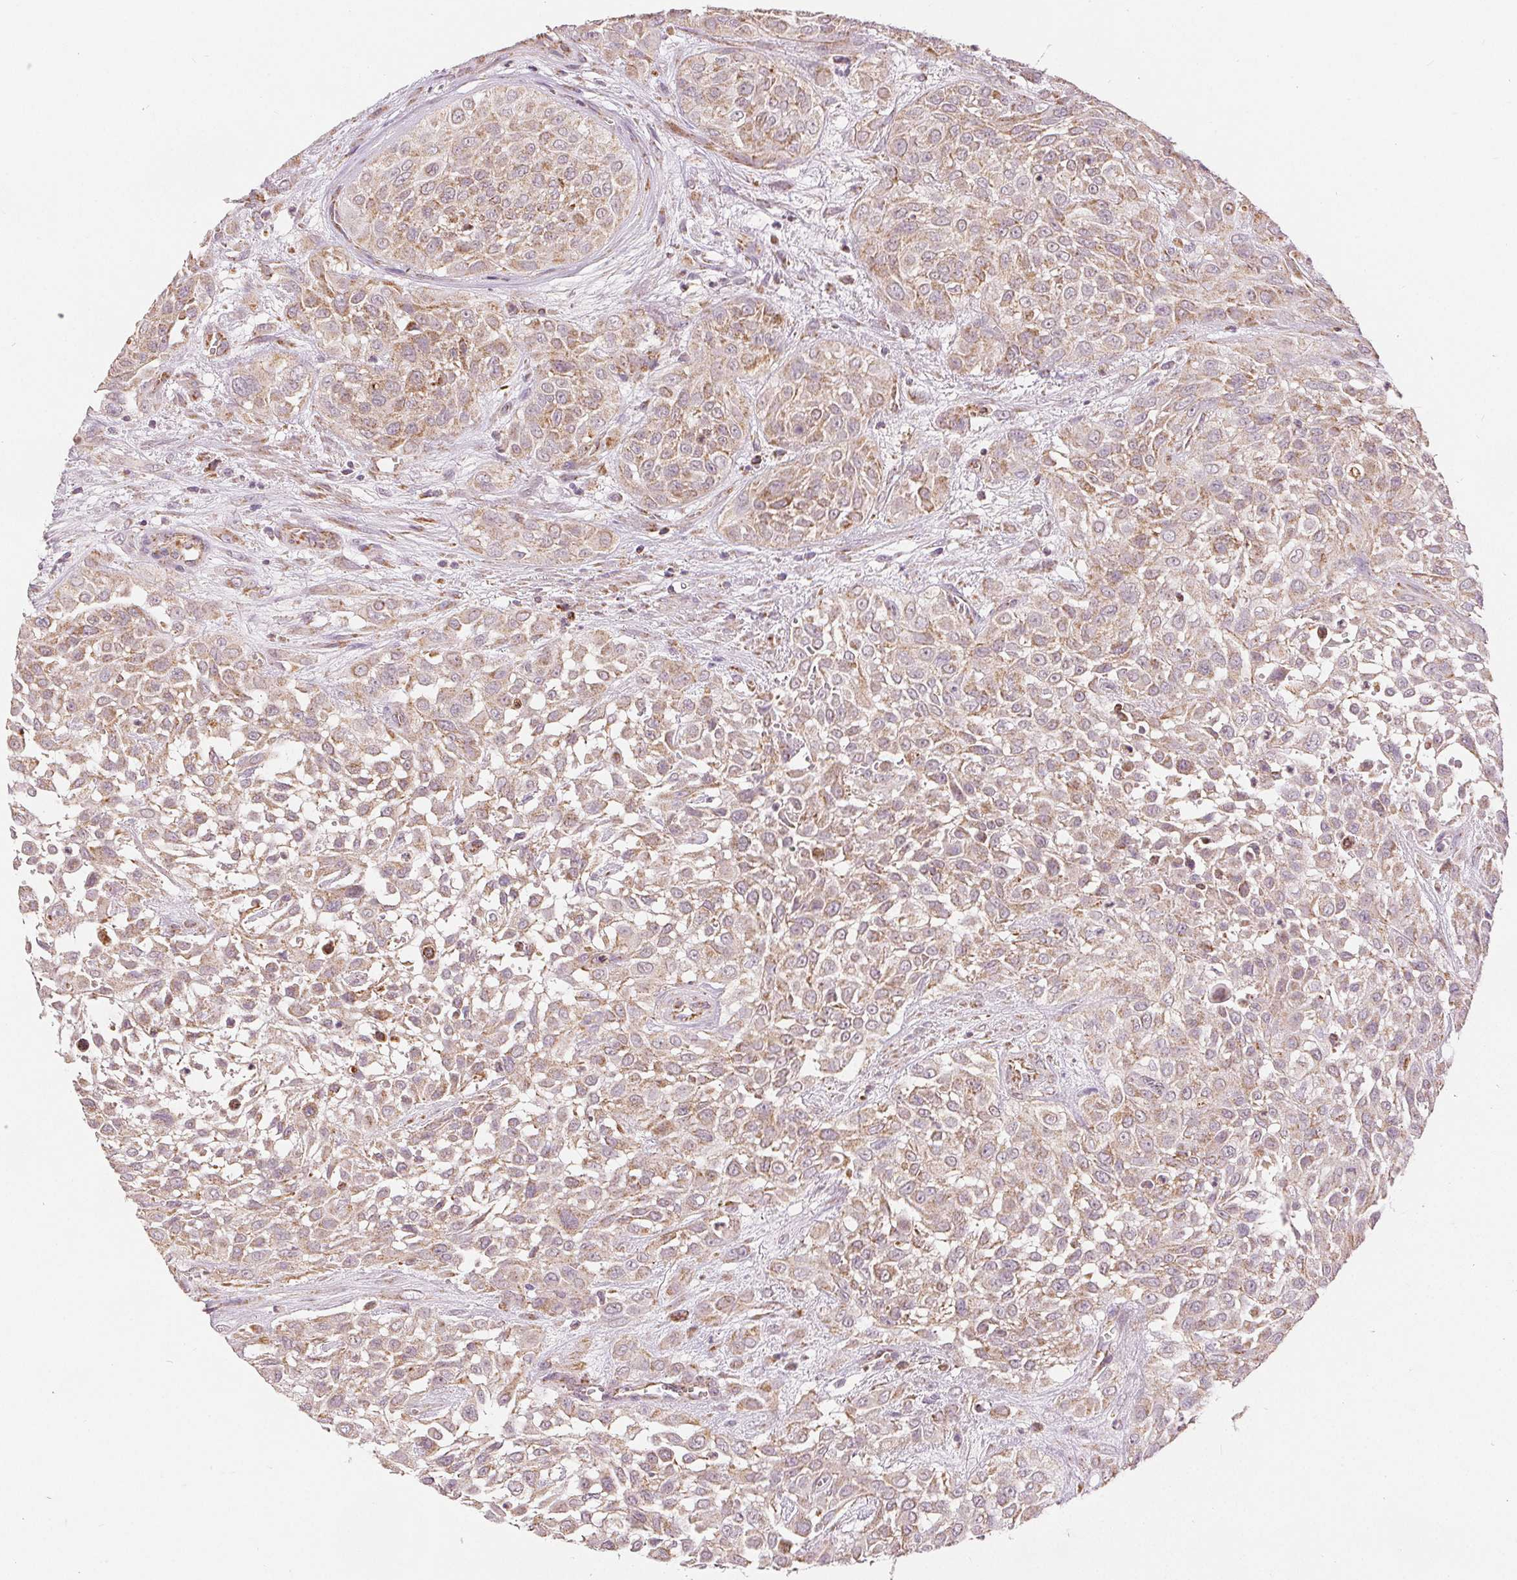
{"staining": {"intensity": "weak", "quantity": ">75%", "location": "cytoplasmic/membranous"}, "tissue": "urothelial cancer", "cell_type": "Tumor cells", "image_type": "cancer", "snomed": [{"axis": "morphology", "description": "Urothelial carcinoma, High grade"}, {"axis": "topography", "description": "Urinary bladder"}], "caption": "Protein expression analysis of high-grade urothelial carcinoma displays weak cytoplasmic/membranous positivity in about >75% of tumor cells.", "gene": "SDHB", "patient": {"sex": "male", "age": 57}}